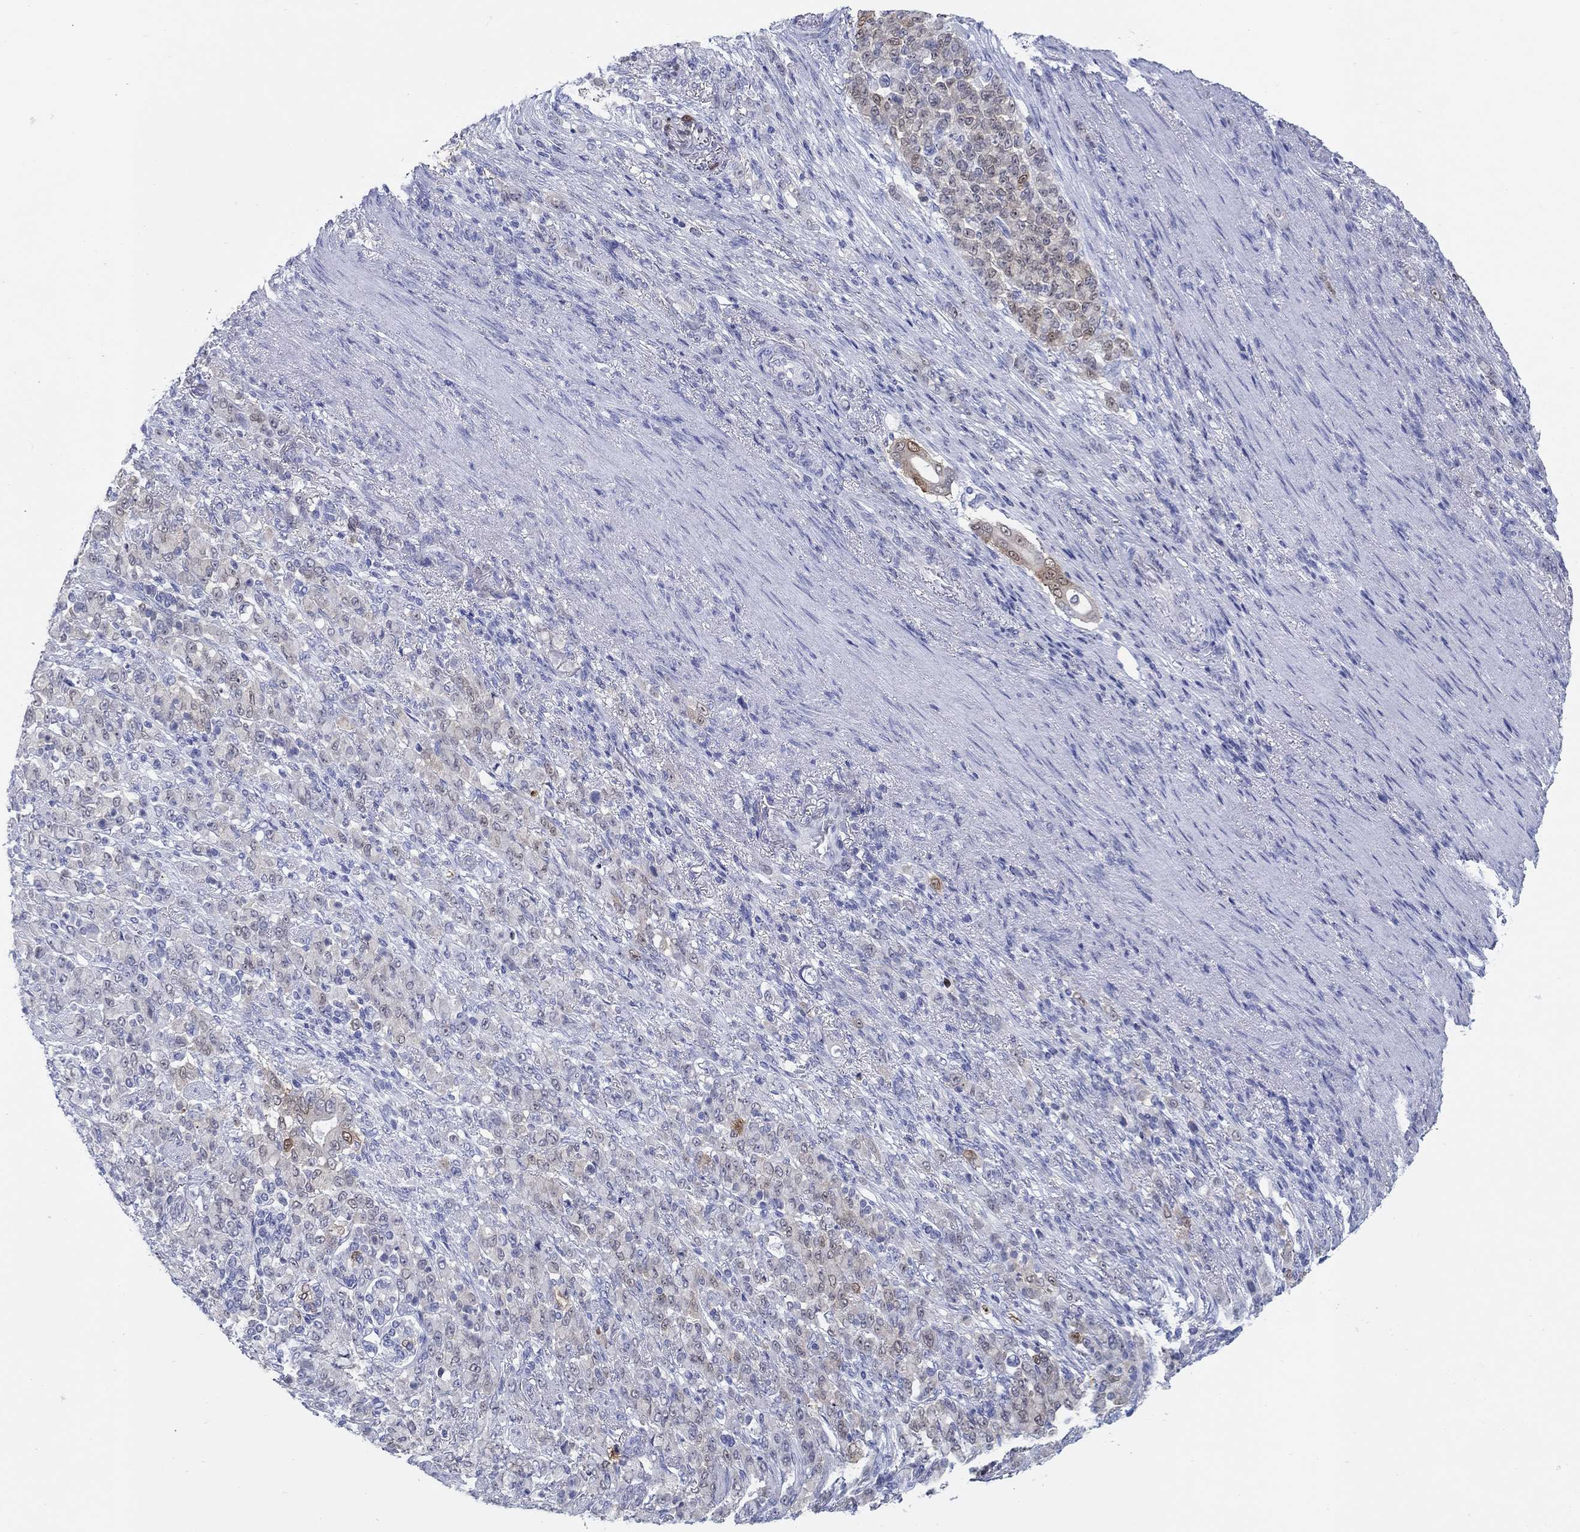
{"staining": {"intensity": "strong", "quantity": "<25%", "location": "cytoplasmic/membranous"}, "tissue": "stomach cancer", "cell_type": "Tumor cells", "image_type": "cancer", "snomed": [{"axis": "morphology", "description": "Normal tissue, NOS"}, {"axis": "morphology", "description": "Adenocarcinoma, NOS"}, {"axis": "topography", "description": "Stomach"}], "caption": "Stomach cancer (adenocarcinoma) stained with a protein marker exhibits strong staining in tumor cells.", "gene": "AKR1C2", "patient": {"sex": "female", "age": 79}}